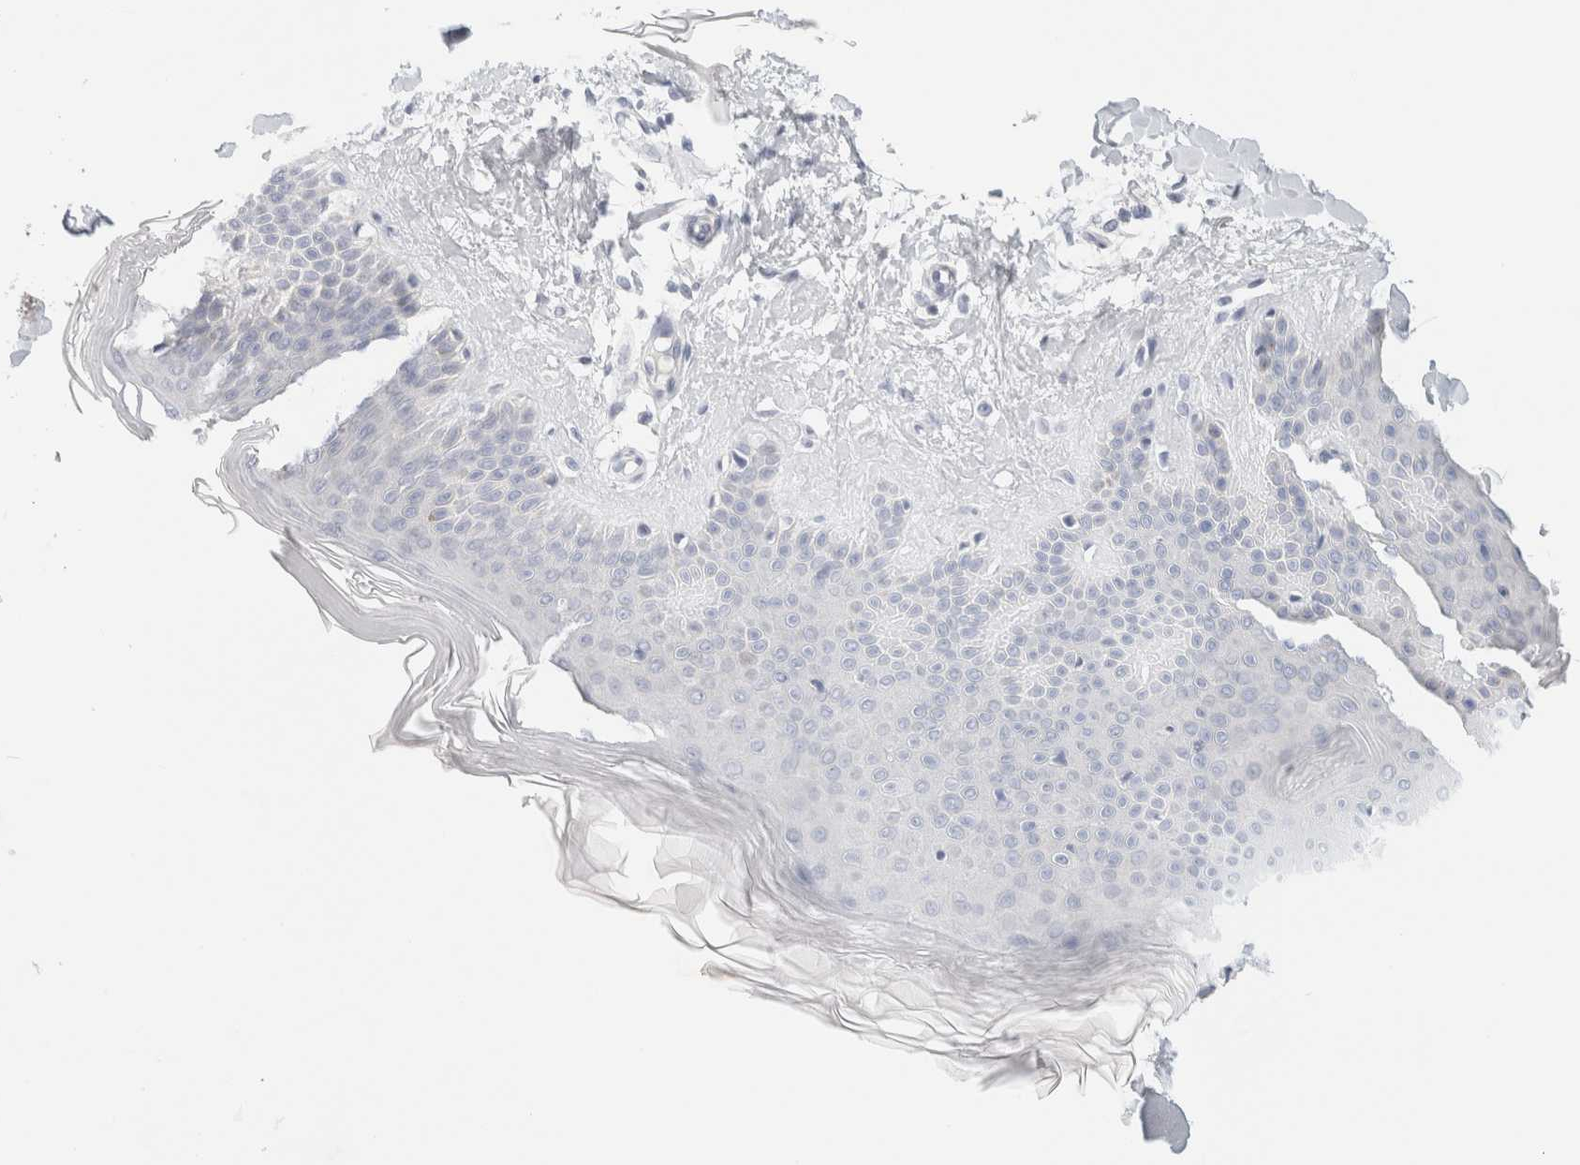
{"staining": {"intensity": "negative", "quantity": "none", "location": "none"}, "tissue": "skin", "cell_type": "Fibroblasts", "image_type": "normal", "snomed": [{"axis": "morphology", "description": "Normal tissue, NOS"}, {"axis": "morphology", "description": "Malignant melanoma, Metastatic site"}, {"axis": "topography", "description": "Skin"}], "caption": "Micrograph shows no significant protein expression in fibroblasts of benign skin.", "gene": "NEFM", "patient": {"sex": "male", "age": 41}}